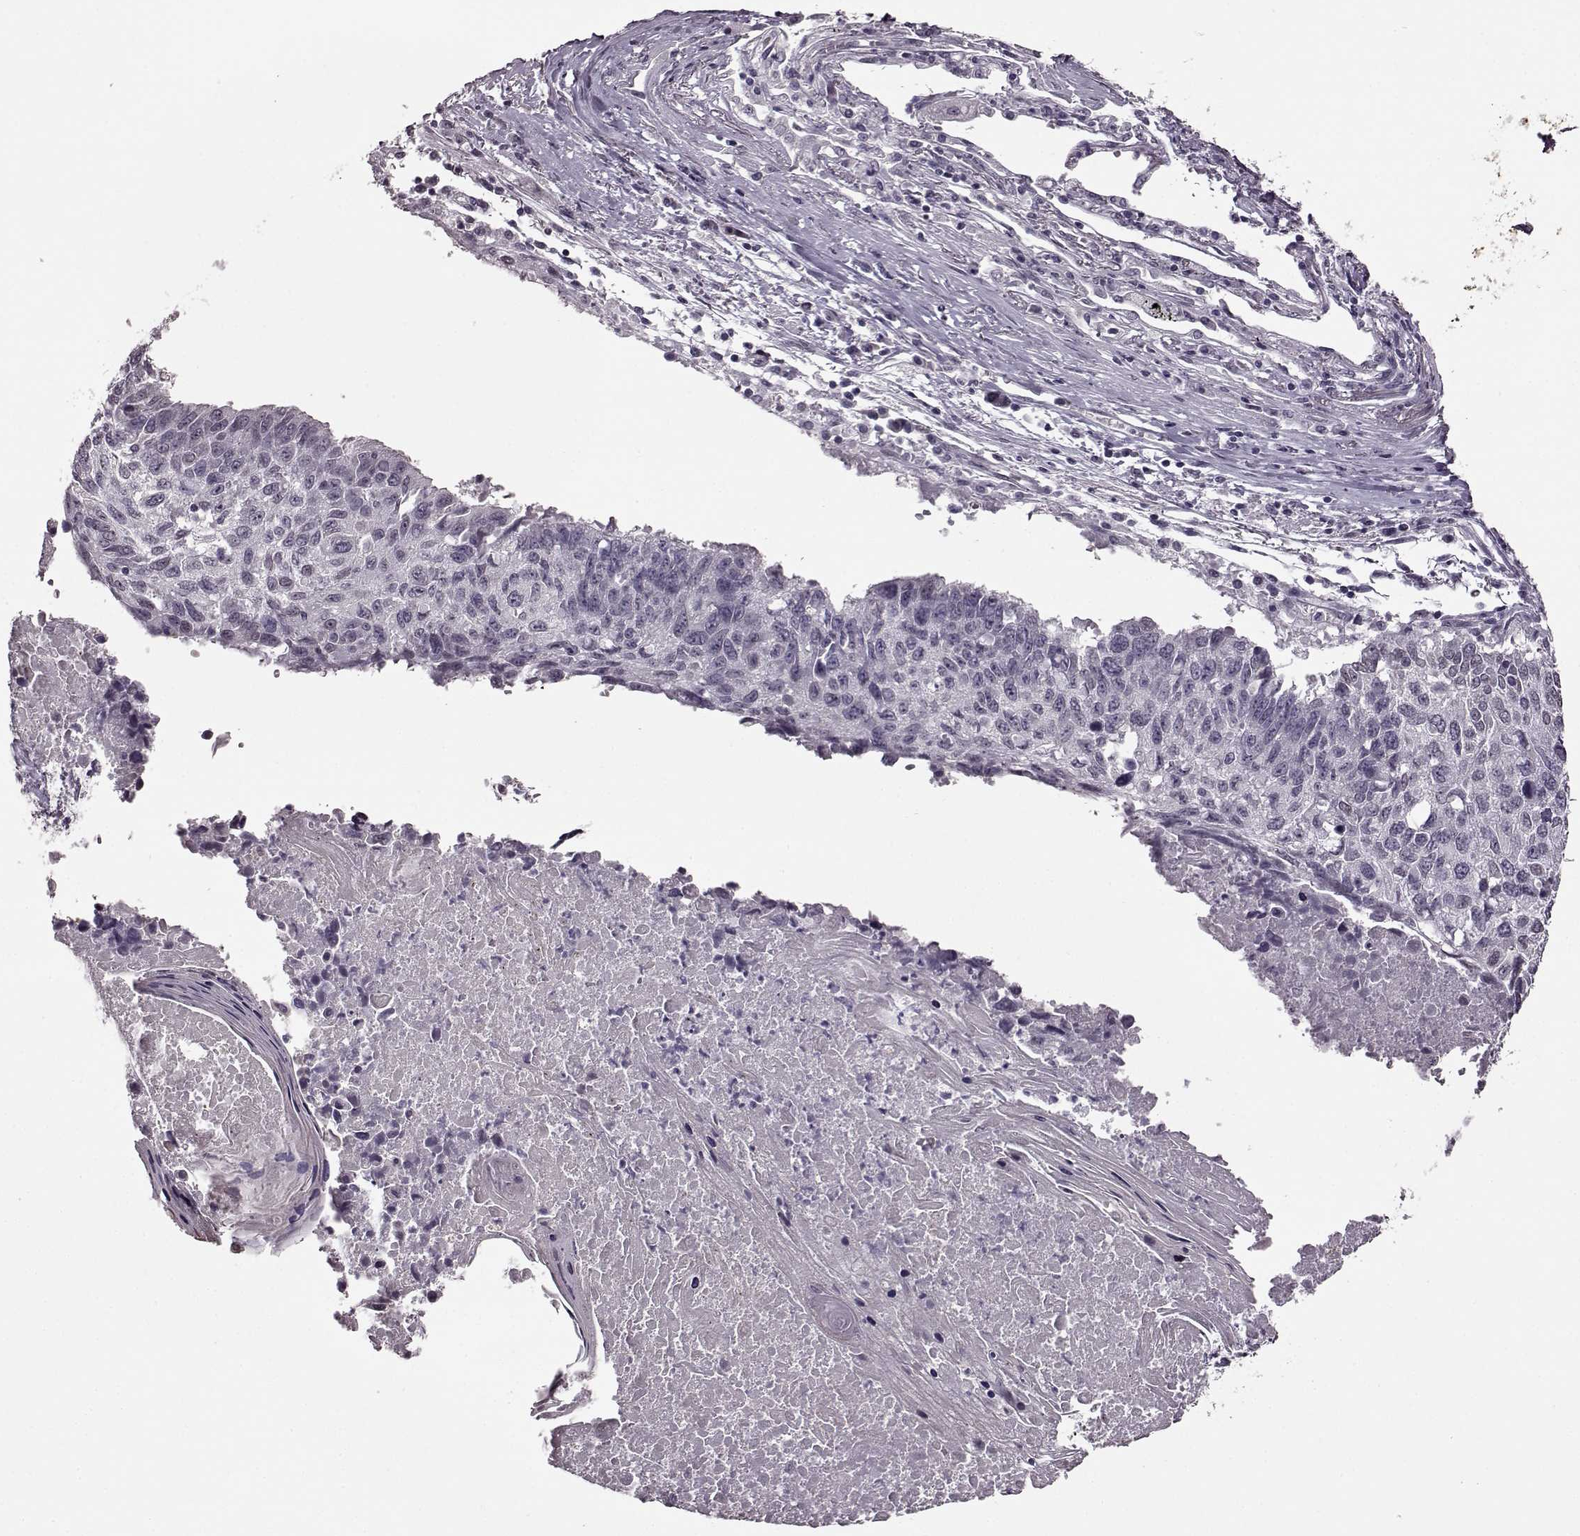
{"staining": {"intensity": "negative", "quantity": "none", "location": "none"}, "tissue": "lung cancer", "cell_type": "Tumor cells", "image_type": "cancer", "snomed": [{"axis": "morphology", "description": "Squamous cell carcinoma, NOS"}, {"axis": "topography", "description": "Lung"}], "caption": "A photomicrograph of human squamous cell carcinoma (lung) is negative for staining in tumor cells.", "gene": "STX1B", "patient": {"sex": "male", "age": 73}}